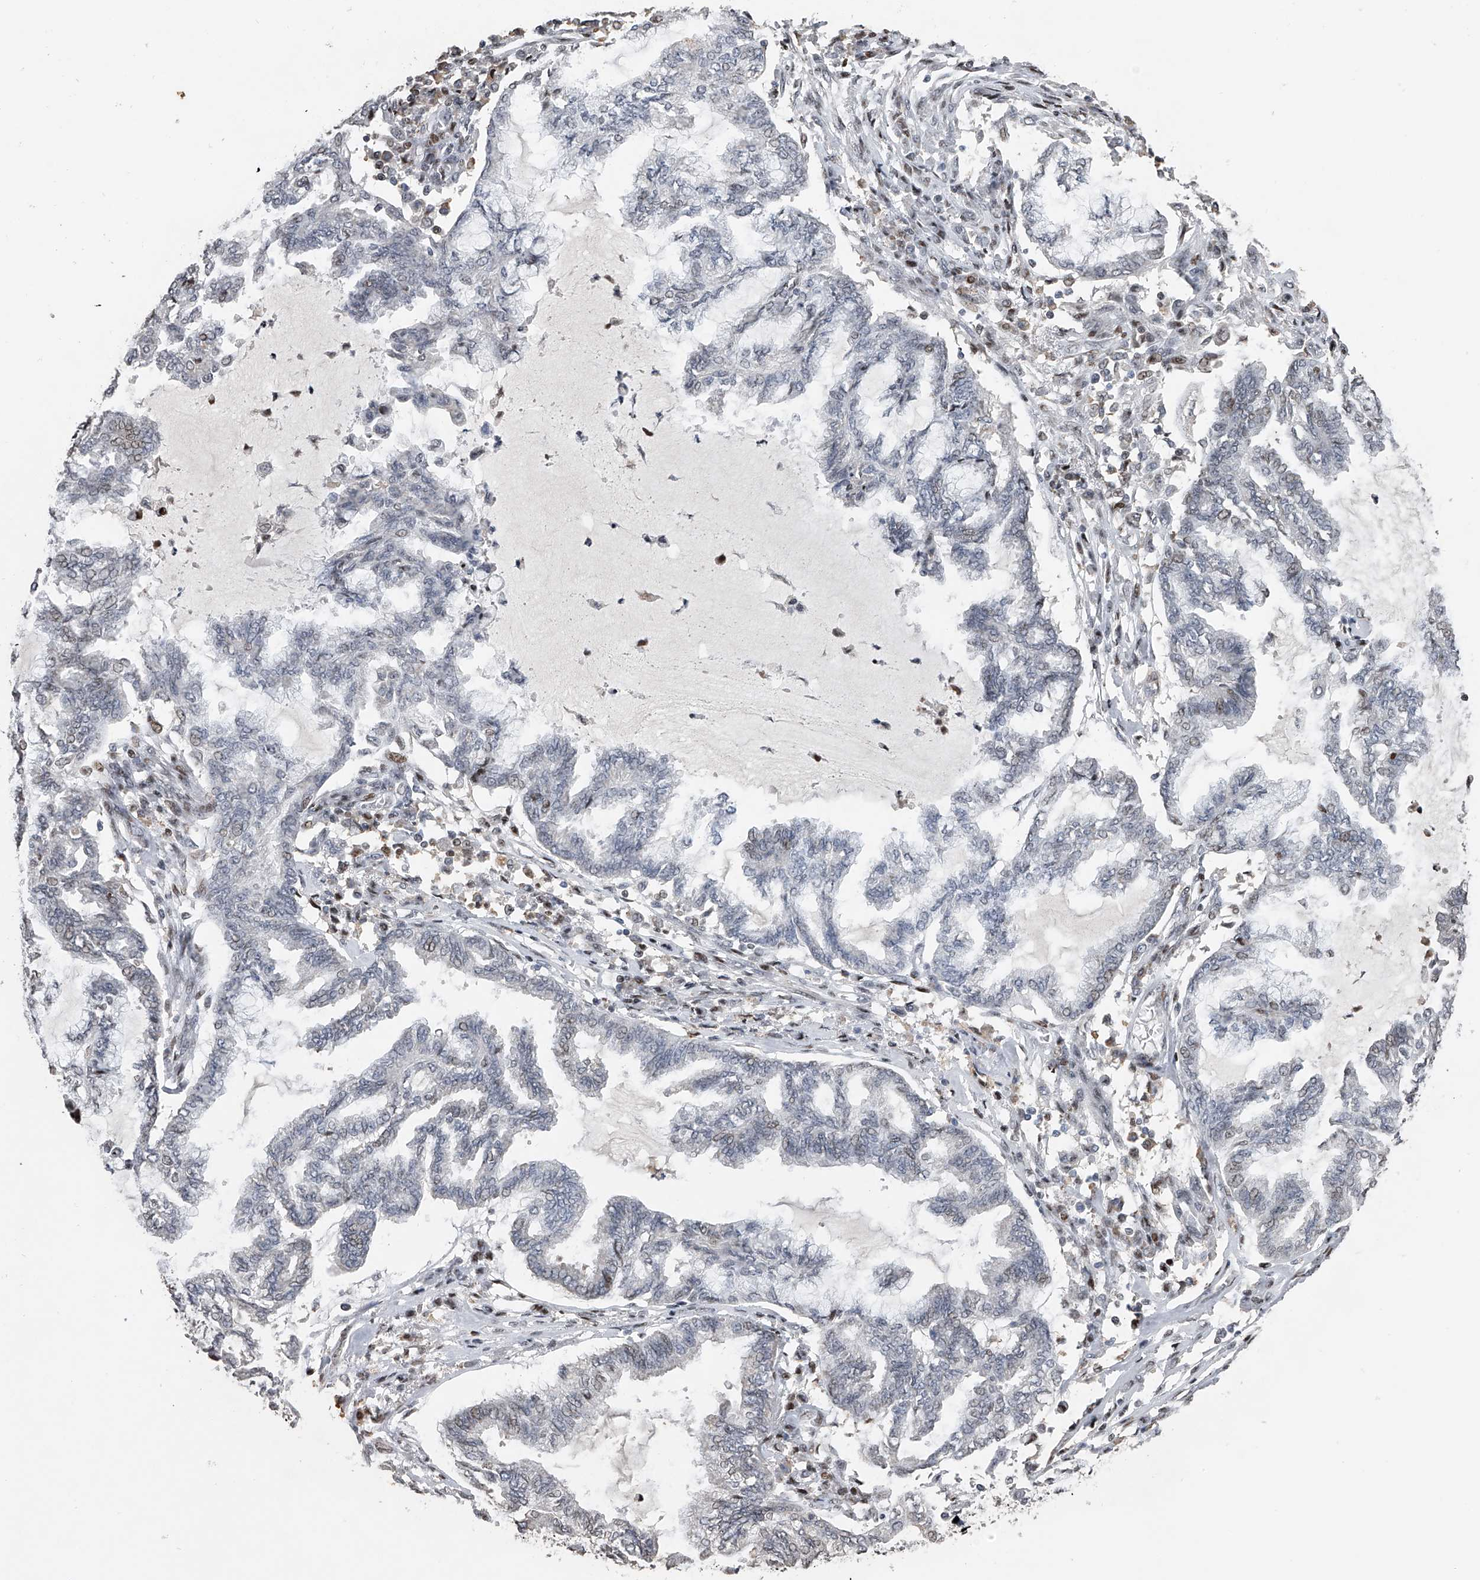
{"staining": {"intensity": "negative", "quantity": "none", "location": "none"}, "tissue": "endometrial cancer", "cell_type": "Tumor cells", "image_type": "cancer", "snomed": [{"axis": "morphology", "description": "Adenocarcinoma, NOS"}, {"axis": "topography", "description": "Endometrium"}], "caption": "A photomicrograph of human endometrial cancer is negative for staining in tumor cells.", "gene": "RWDD2A", "patient": {"sex": "female", "age": 86}}